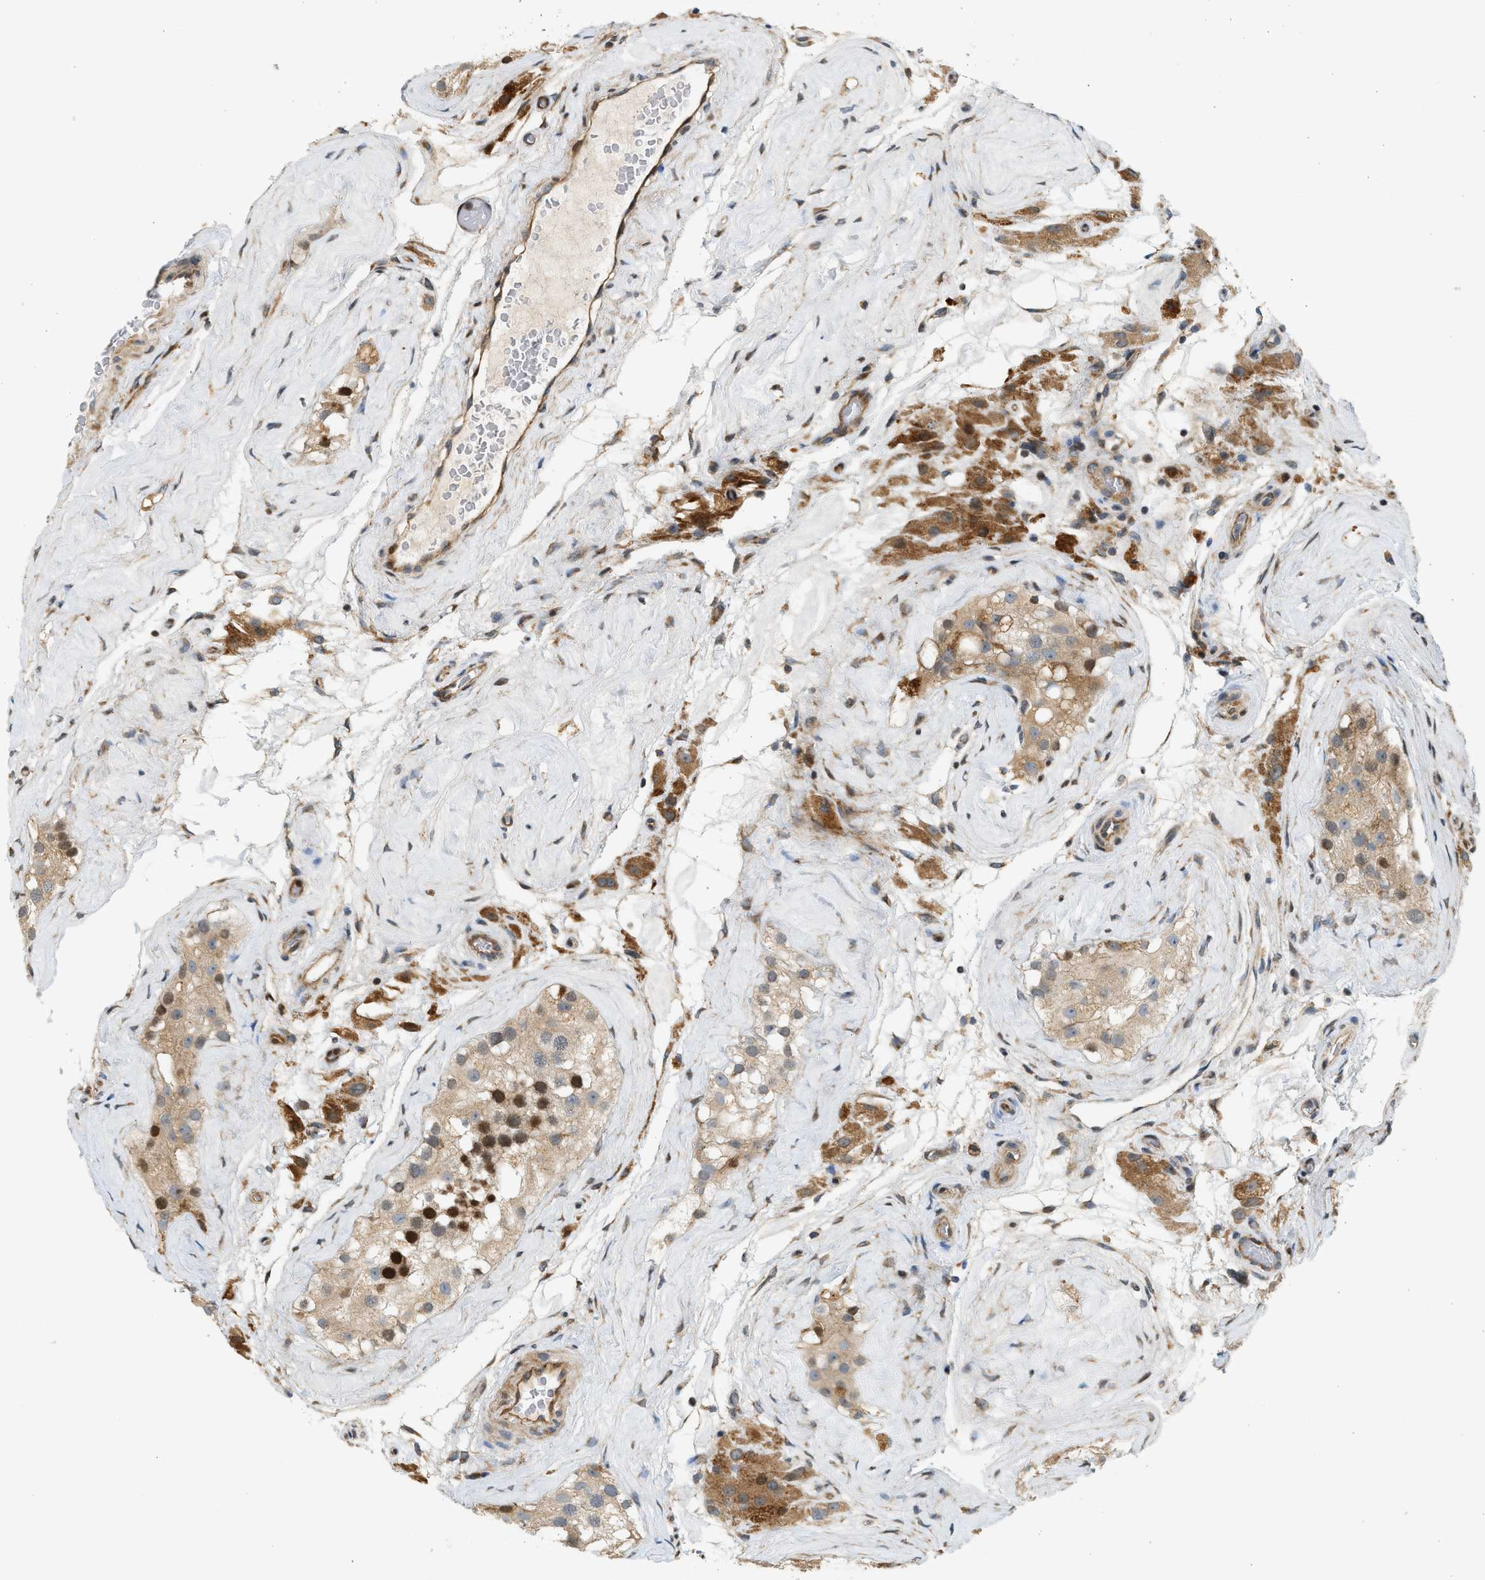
{"staining": {"intensity": "moderate", "quantity": ">75%", "location": "cytoplasmic/membranous,nuclear"}, "tissue": "testis", "cell_type": "Cells in seminiferous ducts", "image_type": "normal", "snomed": [{"axis": "morphology", "description": "Normal tissue, NOS"}, {"axis": "morphology", "description": "Seminoma, NOS"}, {"axis": "topography", "description": "Testis"}], "caption": "Protein expression analysis of benign human testis reveals moderate cytoplasmic/membranous,nuclear staining in approximately >75% of cells in seminiferous ducts. Nuclei are stained in blue.", "gene": "NRSN2", "patient": {"sex": "male", "age": 71}}